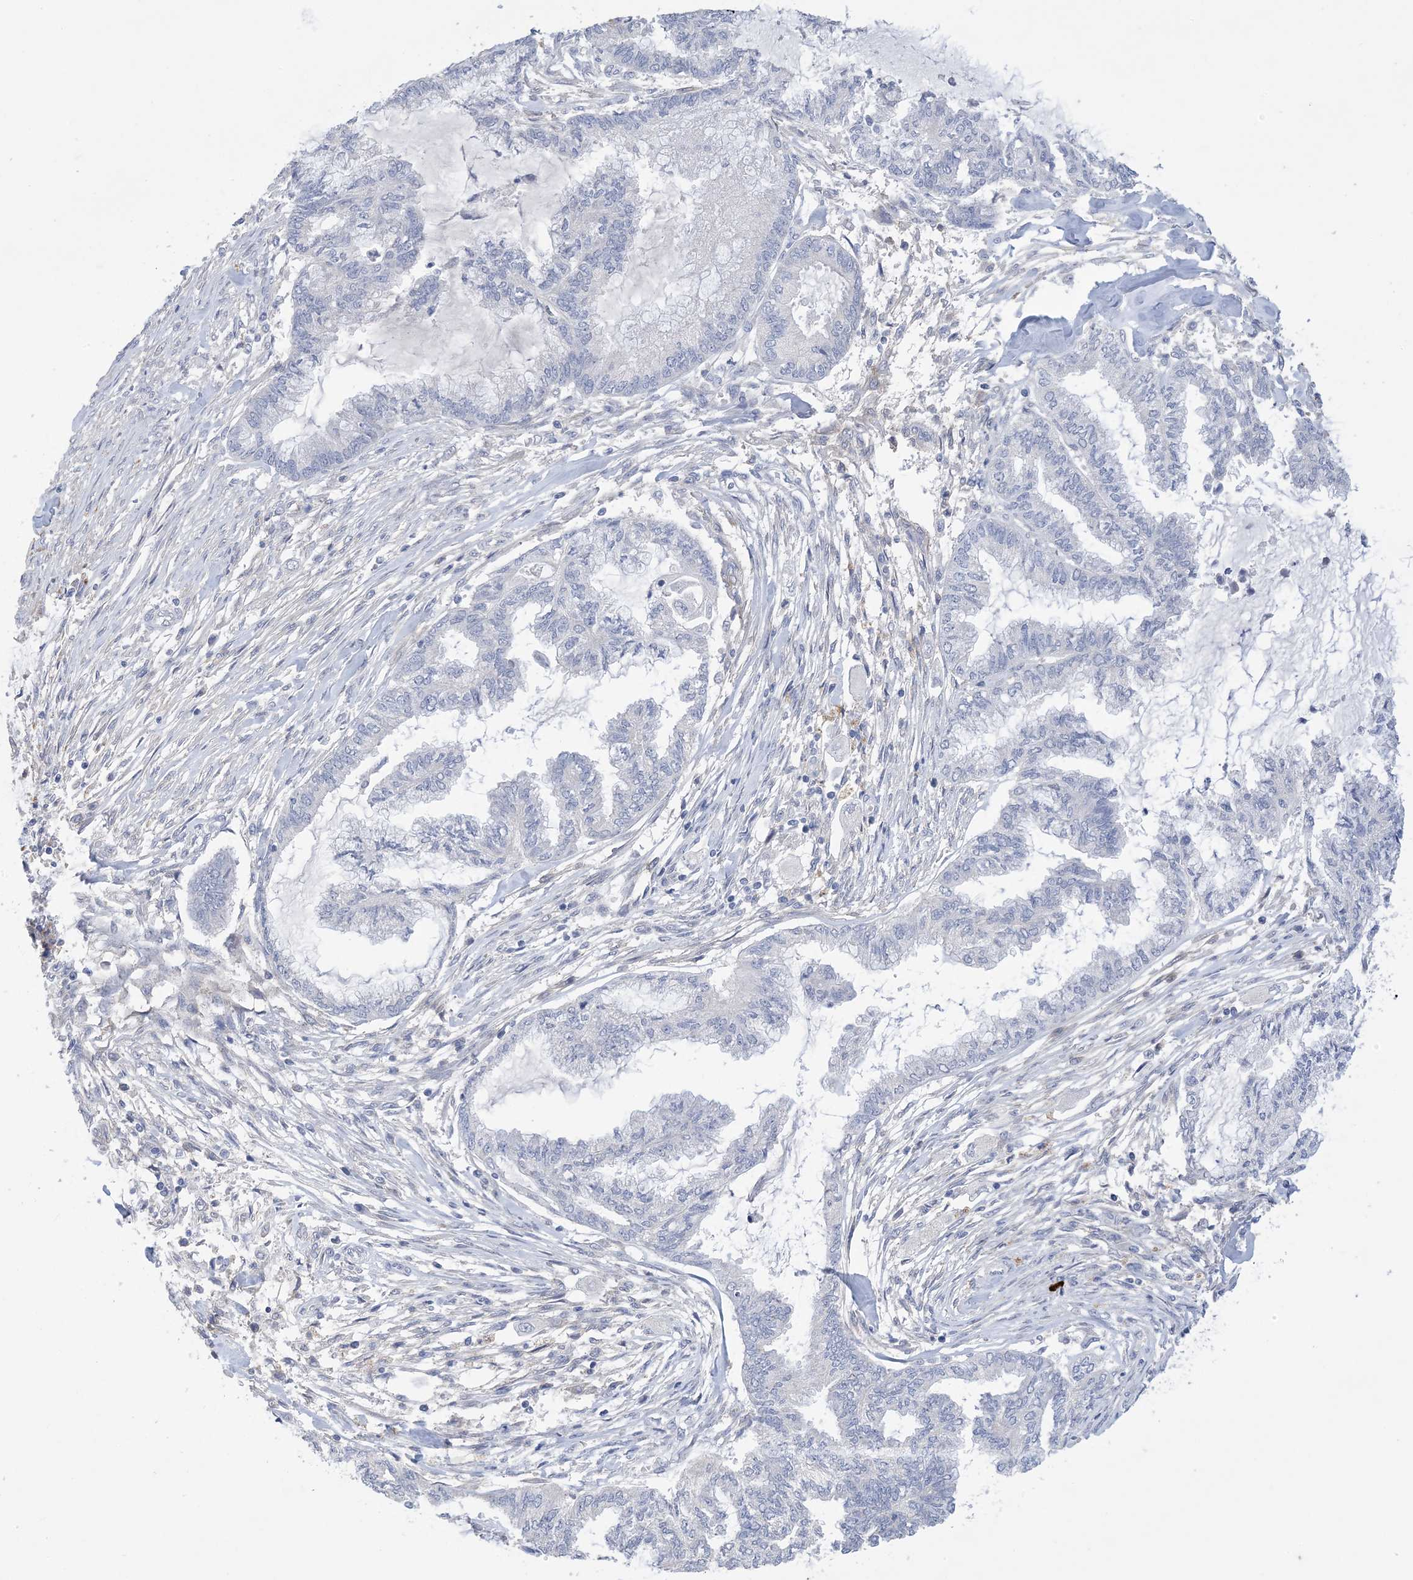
{"staining": {"intensity": "negative", "quantity": "none", "location": "none"}, "tissue": "endometrial cancer", "cell_type": "Tumor cells", "image_type": "cancer", "snomed": [{"axis": "morphology", "description": "Adenocarcinoma, NOS"}, {"axis": "topography", "description": "Endometrium"}], "caption": "Immunohistochemical staining of endometrial adenocarcinoma shows no significant positivity in tumor cells.", "gene": "DSC3", "patient": {"sex": "female", "age": 86}}